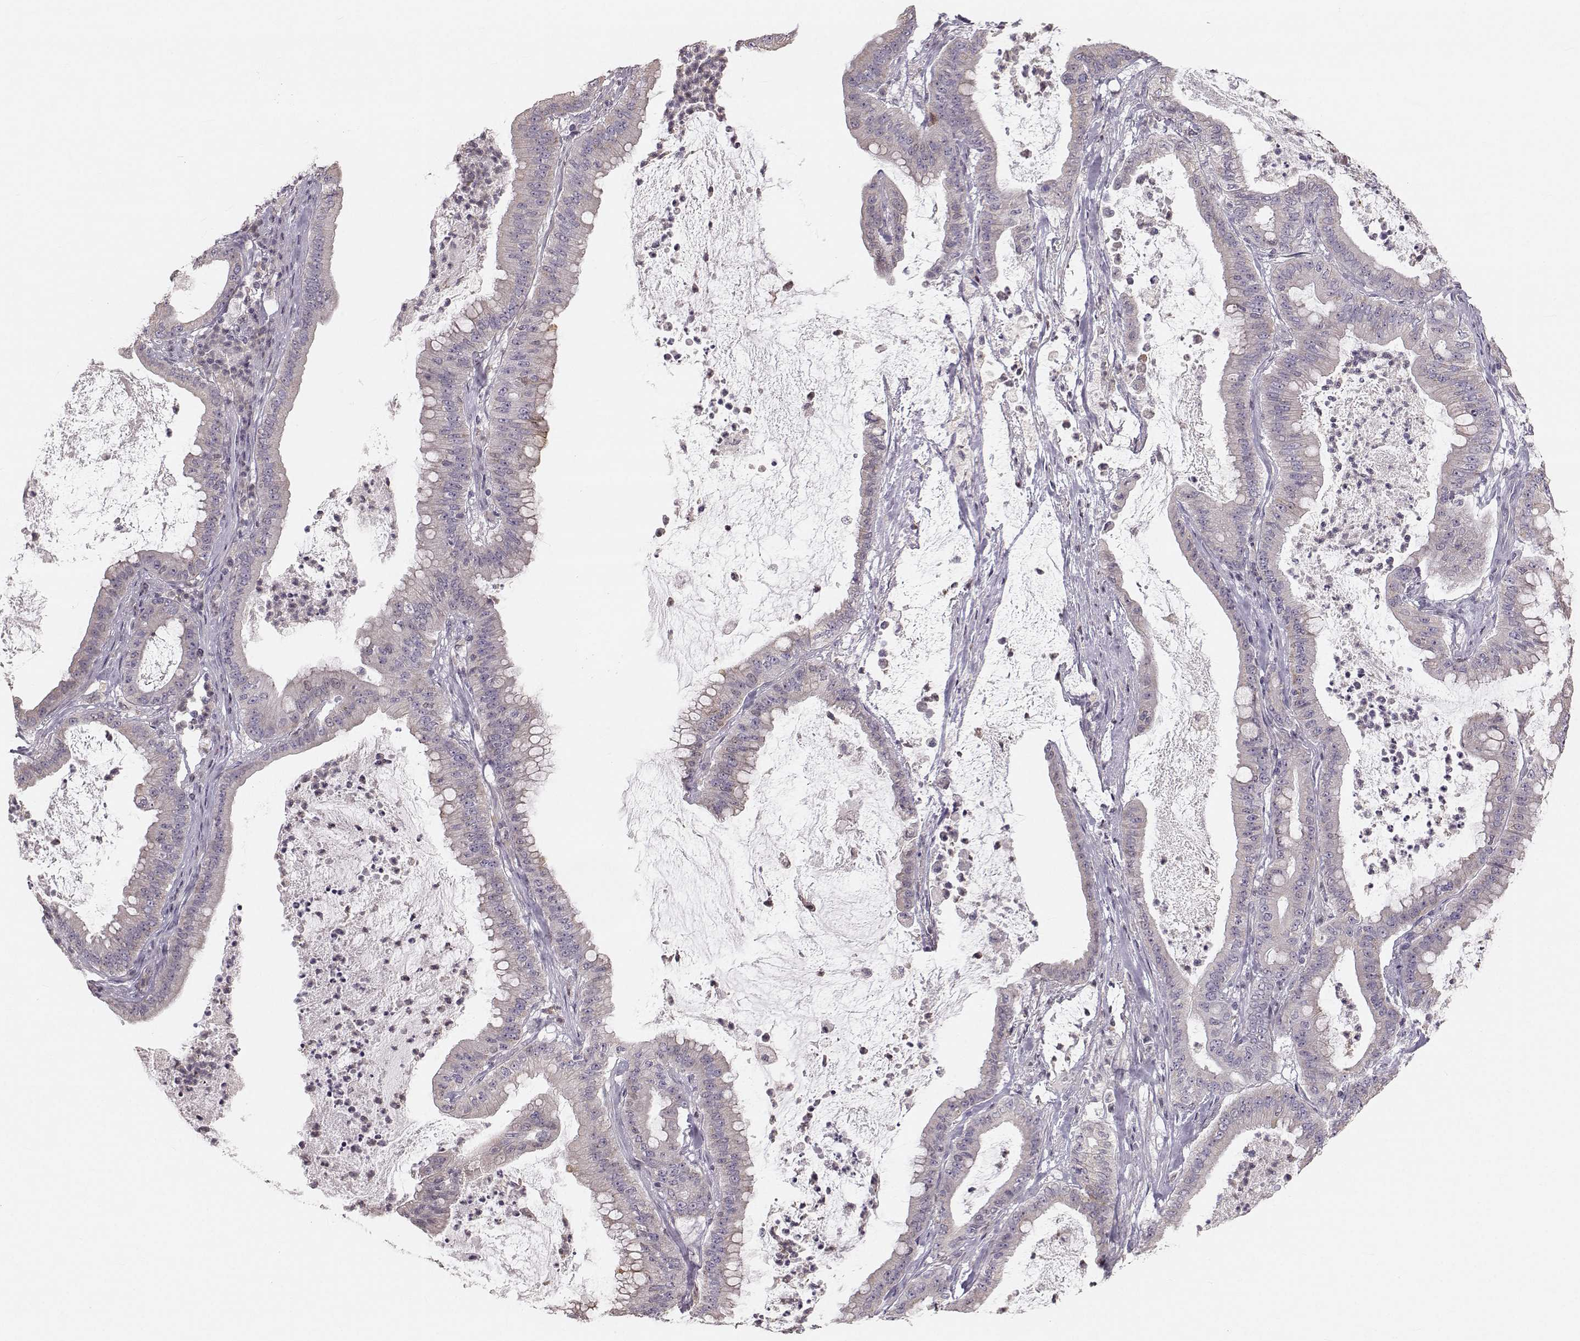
{"staining": {"intensity": "negative", "quantity": "none", "location": "none"}, "tissue": "pancreatic cancer", "cell_type": "Tumor cells", "image_type": "cancer", "snomed": [{"axis": "morphology", "description": "Adenocarcinoma, NOS"}, {"axis": "topography", "description": "Pancreas"}], "caption": "Protein analysis of pancreatic cancer displays no significant staining in tumor cells.", "gene": "RUNDC3A", "patient": {"sex": "male", "age": 71}}